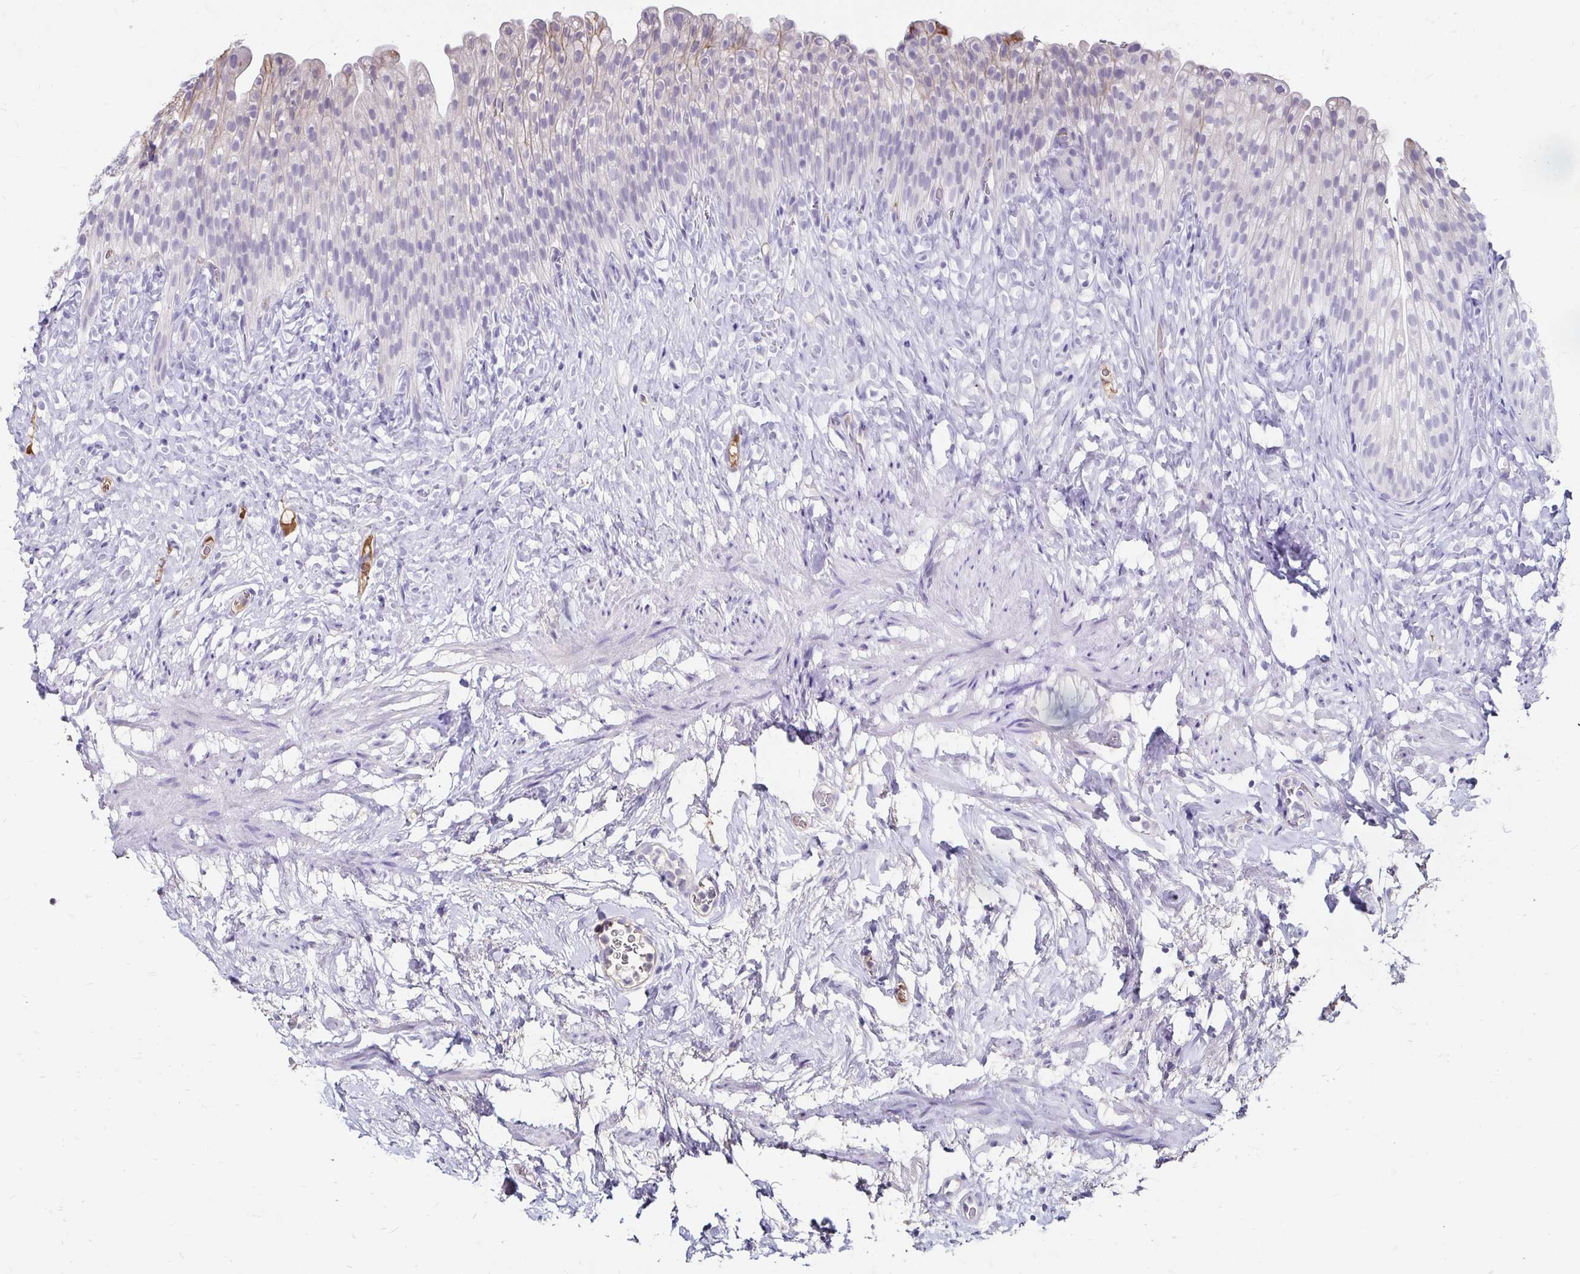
{"staining": {"intensity": "negative", "quantity": "none", "location": "none"}, "tissue": "urinary bladder", "cell_type": "Urothelial cells", "image_type": "normal", "snomed": [{"axis": "morphology", "description": "Normal tissue, NOS"}, {"axis": "topography", "description": "Urinary bladder"}, {"axis": "topography", "description": "Prostate"}], "caption": "High power microscopy image of an IHC histopathology image of unremarkable urinary bladder, revealing no significant positivity in urothelial cells. (Stains: DAB immunohistochemistry with hematoxylin counter stain, Microscopy: brightfield microscopy at high magnification).", "gene": "SCG3", "patient": {"sex": "male", "age": 76}}